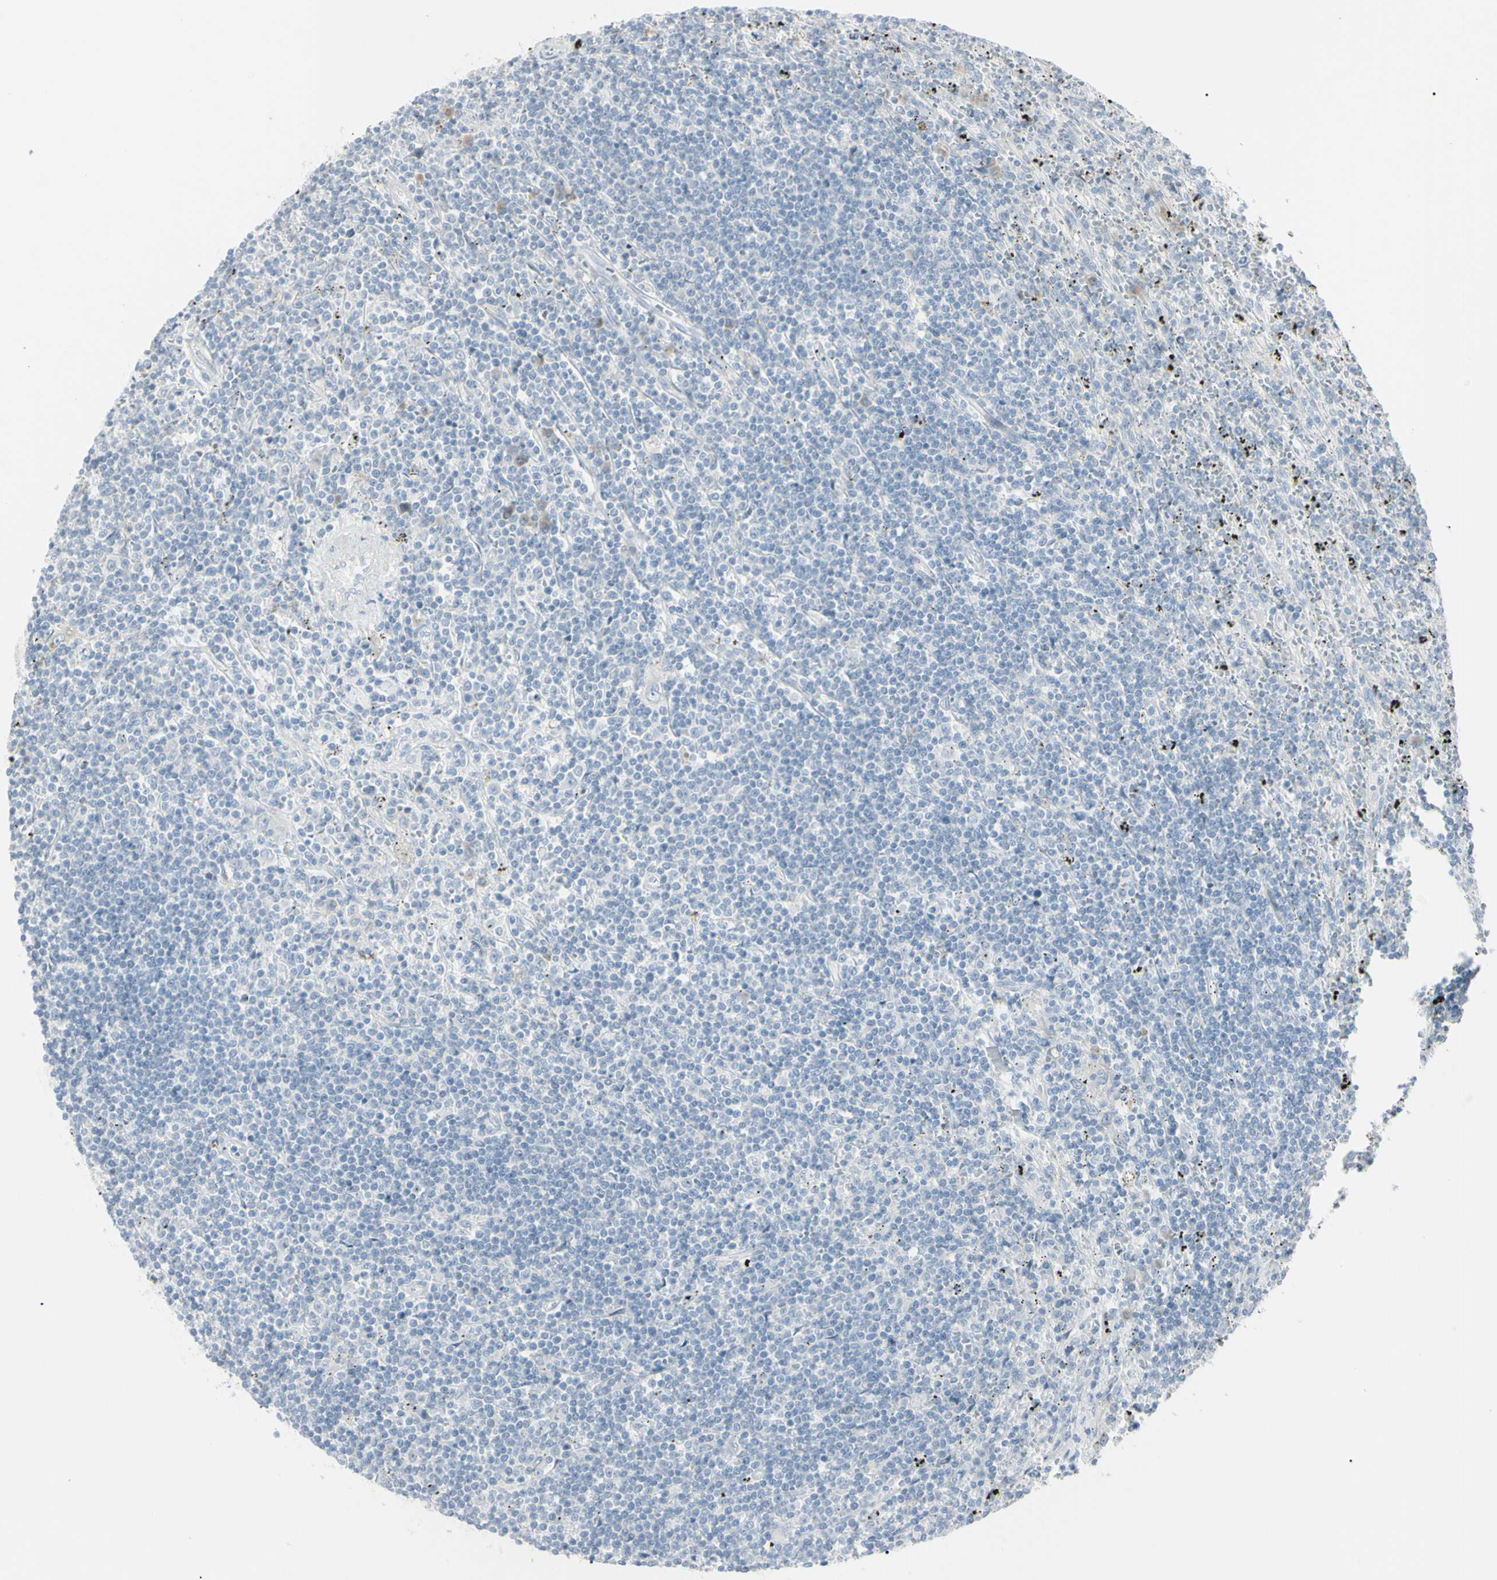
{"staining": {"intensity": "negative", "quantity": "none", "location": "none"}, "tissue": "lymphoma", "cell_type": "Tumor cells", "image_type": "cancer", "snomed": [{"axis": "morphology", "description": "Malignant lymphoma, non-Hodgkin's type, Low grade"}, {"axis": "topography", "description": "Spleen"}], "caption": "Immunohistochemical staining of lymphoma demonstrates no significant staining in tumor cells. The staining is performed using DAB (3,3'-diaminobenzidine) brown chromogen with nuclei counter-stained in using hematoxylin.", "gene": "PIP", "patient": {"sex": "male", "age": 76}}